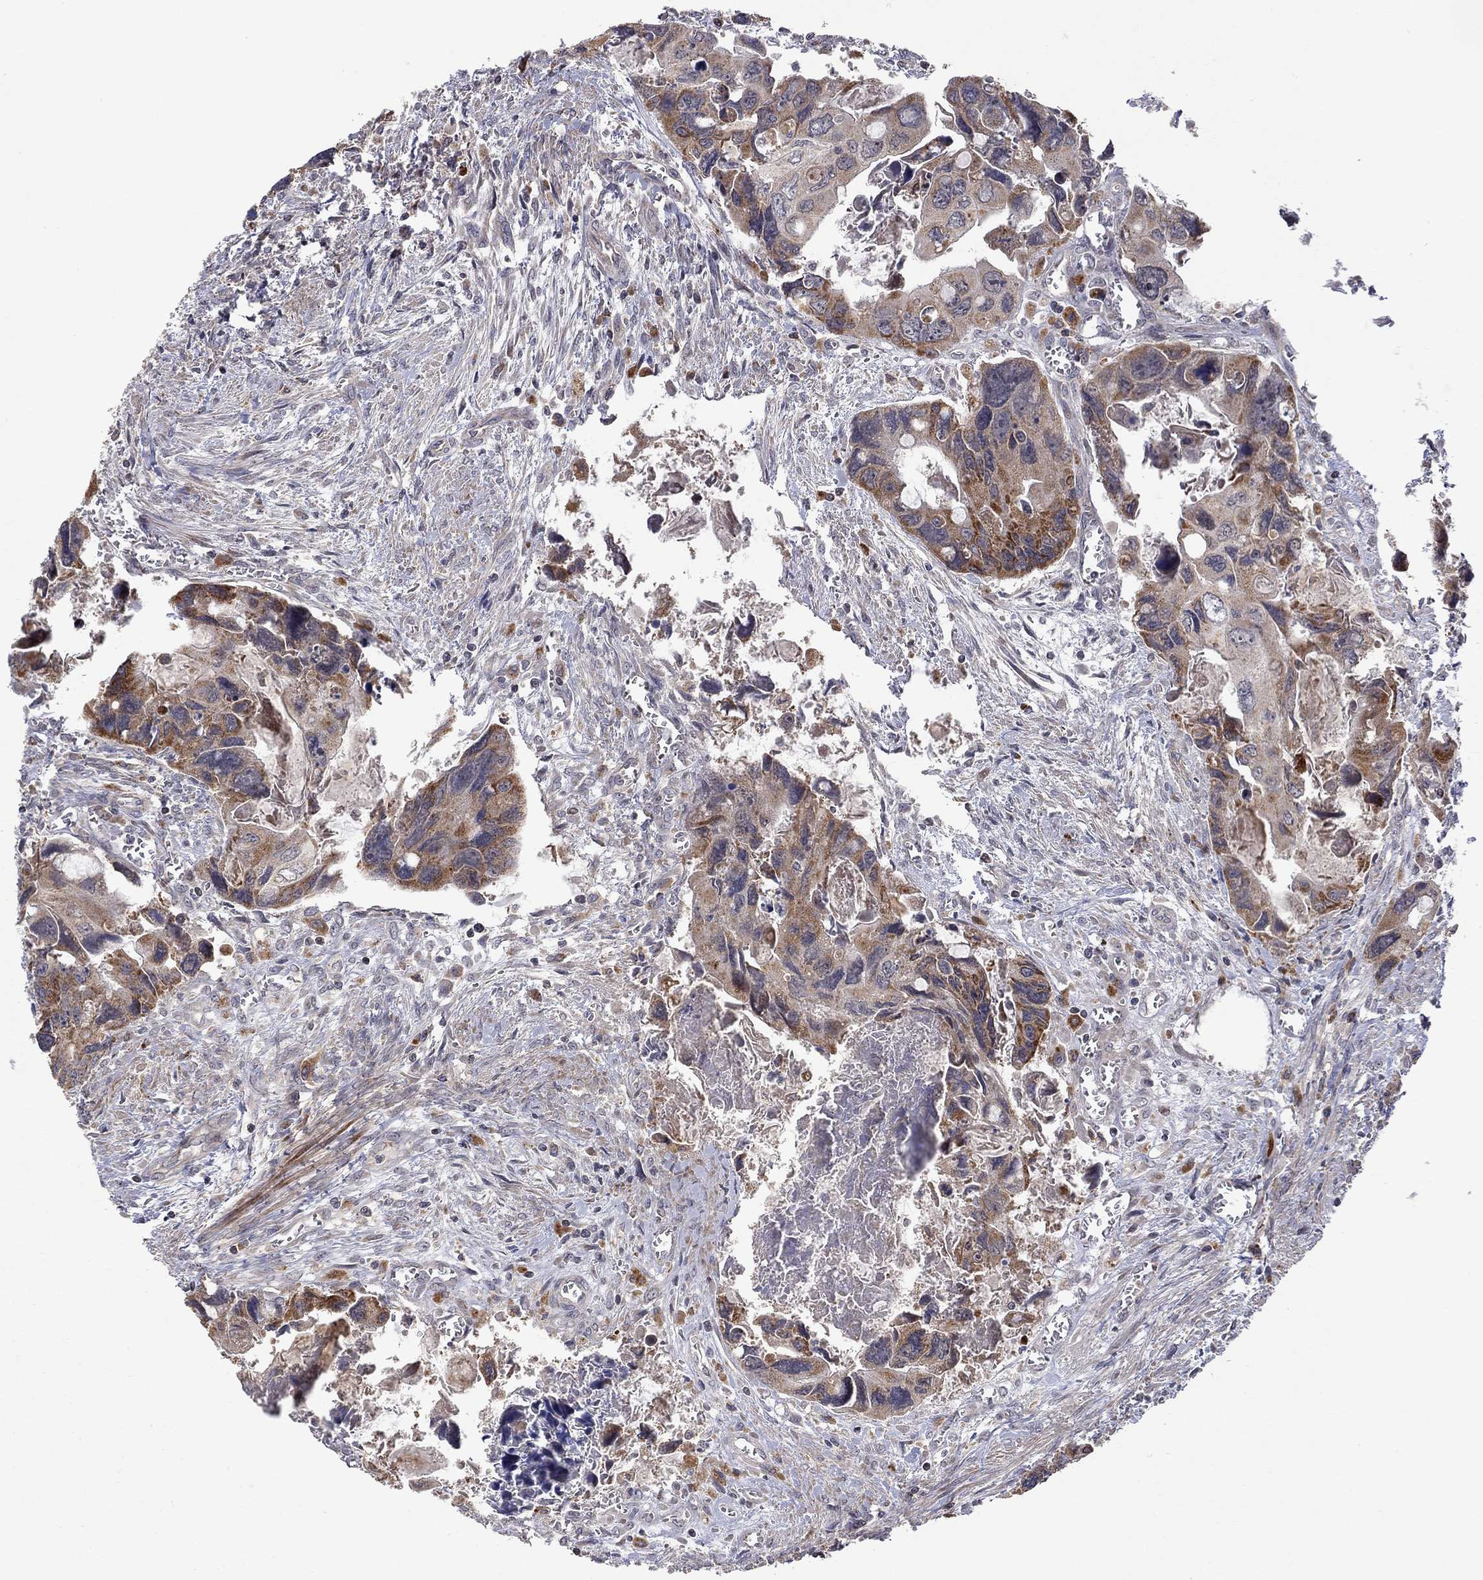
{"staining": {"intensity": "strong", "quantity": "<25%", "location": "cytoplasmic/membranous"}, "tissue": "colorectal cancer", "cell_type": "Tumor cells", "image_type": "cancer", "snomed": [{"axis": "morphology", "description": "Adenocarcinoma, NOS"}, {"axis": "topography", "description": "Rectum"}], "caption": "Colorectal cancer (adenocarcinoma) was stained to show a protein in brown. There is medium levels of strong cytoplasmic/membranous expression in approximately <25% of tumor cells. The protein is shown in brown color, while the nuclei are stained blue.", "gene": "IDS", "patient": {"sex": "male", "age": 62}}